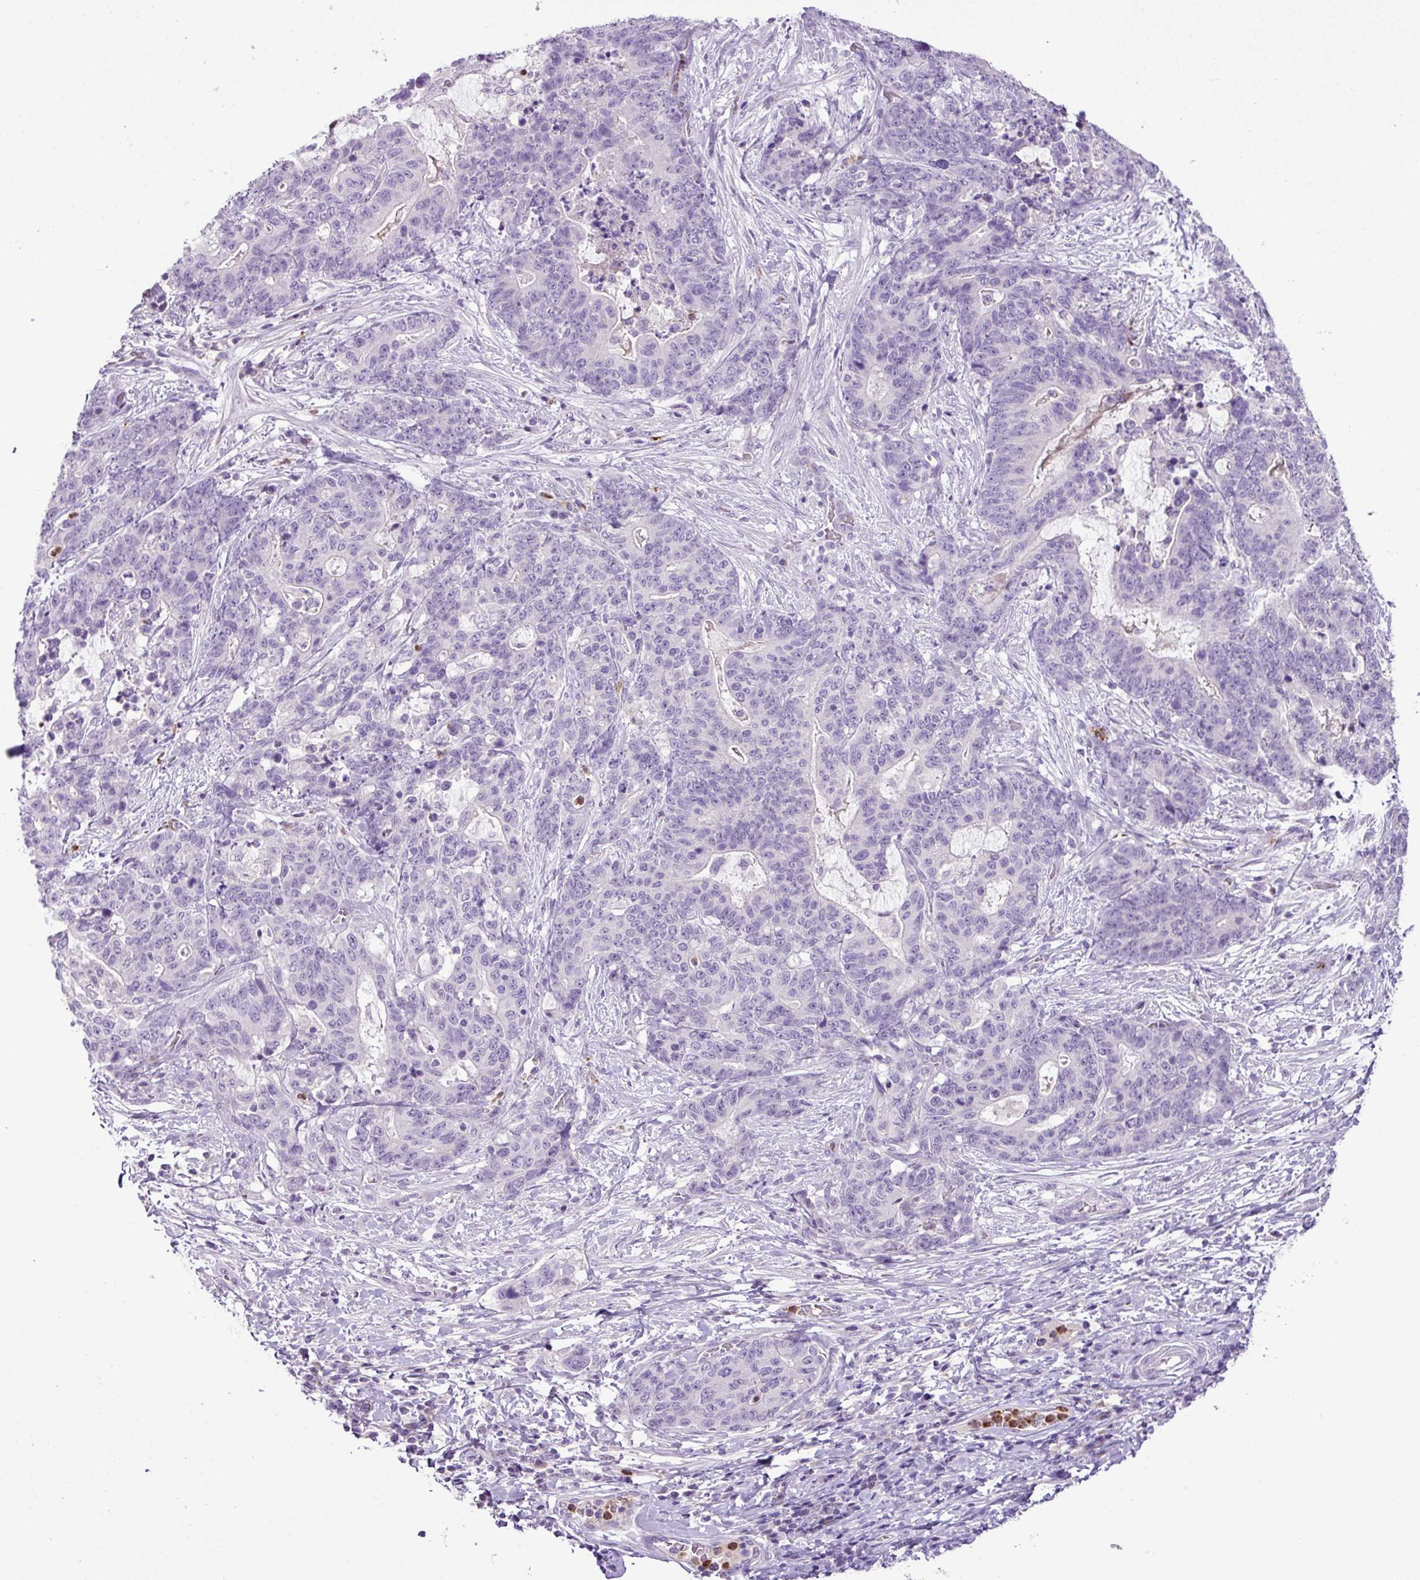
{"staining": {"intensity": "negative", "quantity": "none", "location": "none"}, "tissue": "stomach cancer", "cell_type": "Tumor cells", "image_type": "cancer", "snomed": [{"axis": "morphology", "description": "Normal tissue, NOS"}, {"axis": "morphology", "description": "Adenocarcinoma, NOS"}, {"axis": "topography", "description": "Stomach"}], "caption": "This histopathology image is of stomach adenocarcinoma stained with immunohistochemistry to label a protein in brown with the nuclei are counter-stained blue. There is no expression in tumor cells. The staining was performed using DAB to visualize the protein expression in brown, while the nuclei were stained in blue with hematoxylin (Magnification: 20x).", "gene": "HTR3E", "patient": {"sex": "female", "age": 64}}